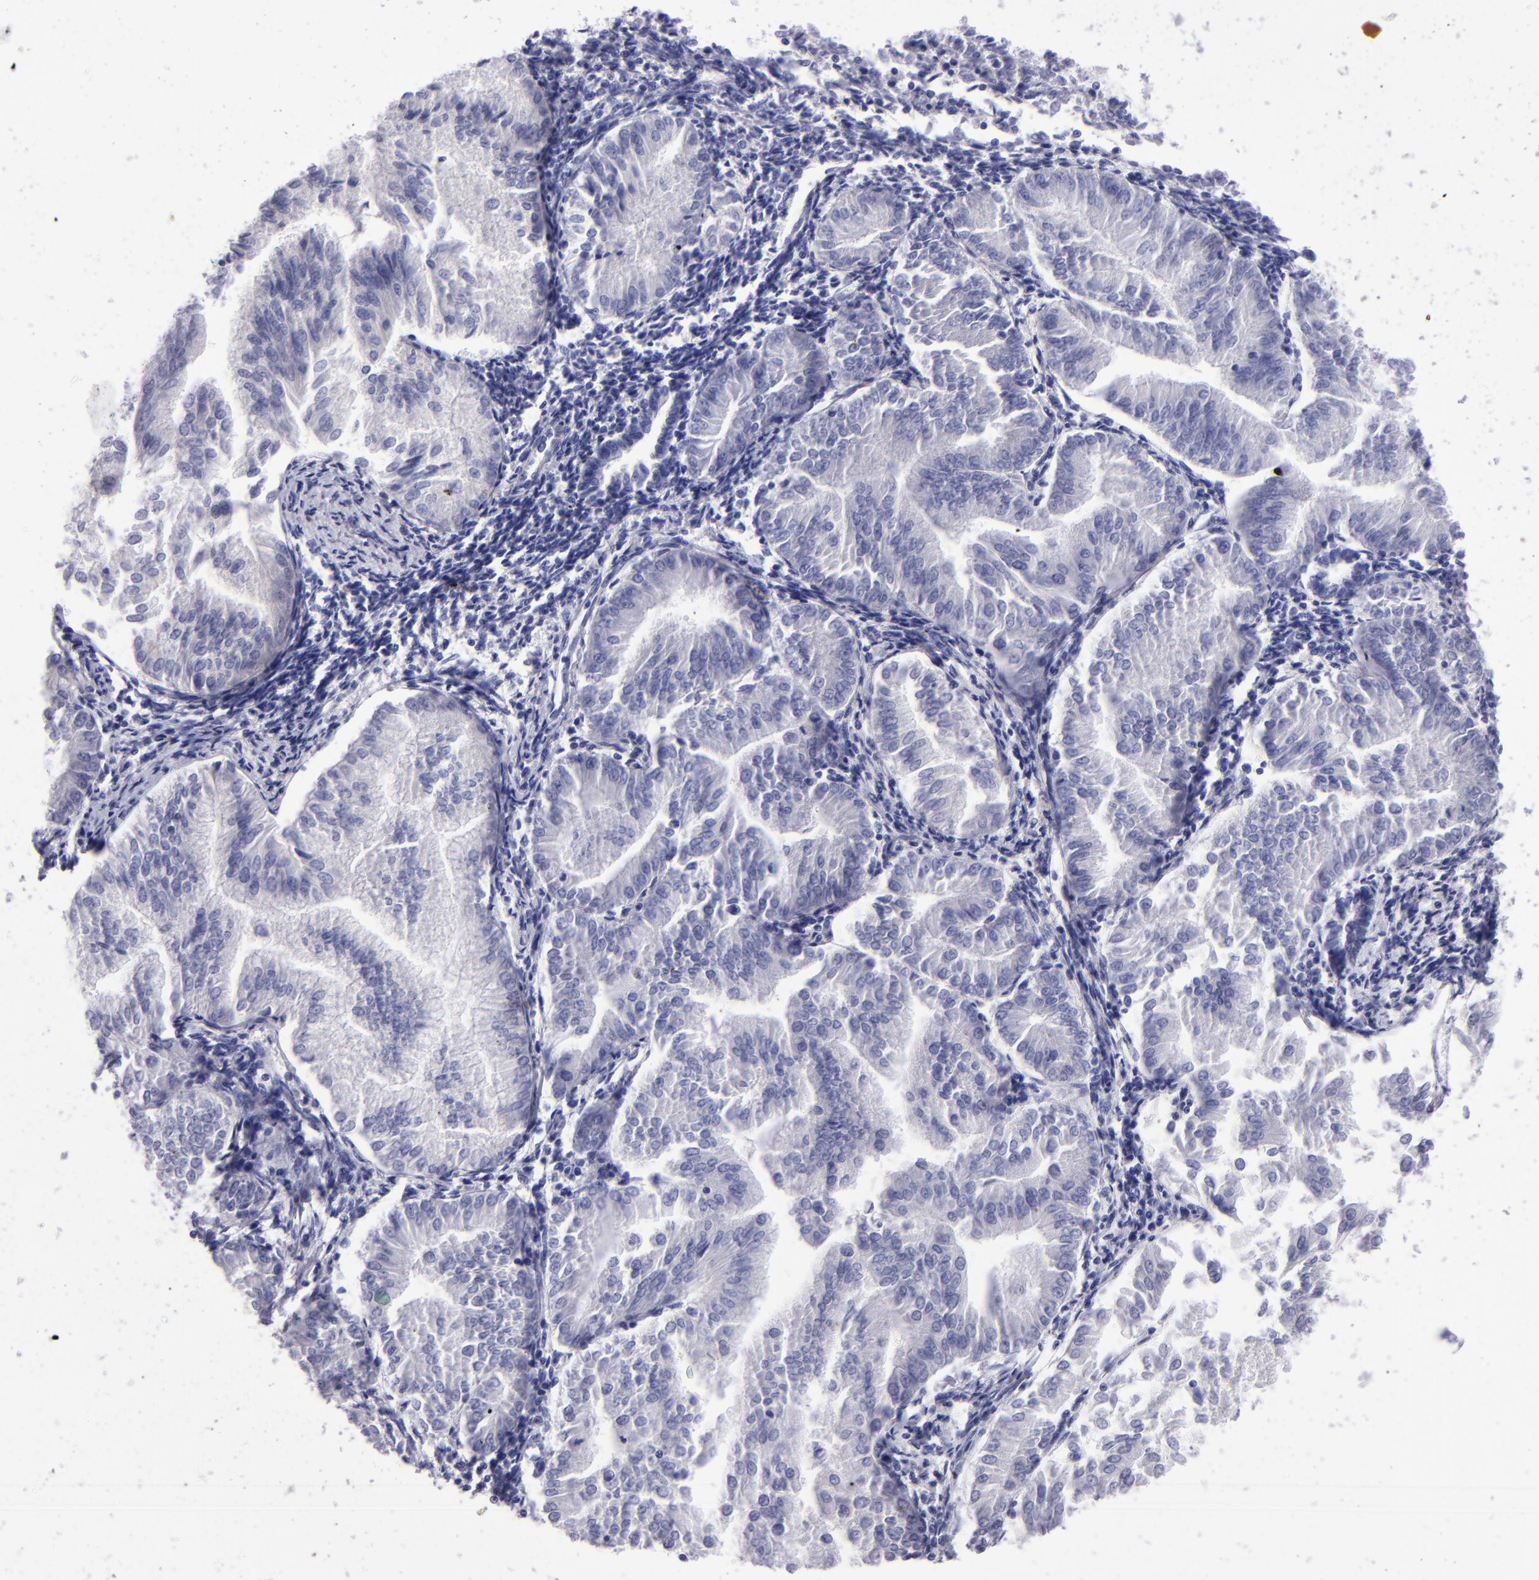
{"staining": {"intensity": "negative", "quantity": "none", "location": "none"}, "tissue": "endometrial cancer", "cell_type": "Tumor cells", "image_type": "cancer", "snomed": [{"axis": "morphology", "description": "Adenocarcinoma, NOS"}, {"axis": "topography", "description": "Endometrium"}], "caption": "There is no significant staining in tumor cells of endometrial cancer (adenocarcinoma).", "gene": "TYRP1", "patient": {"sex": "female", "age": 53}}